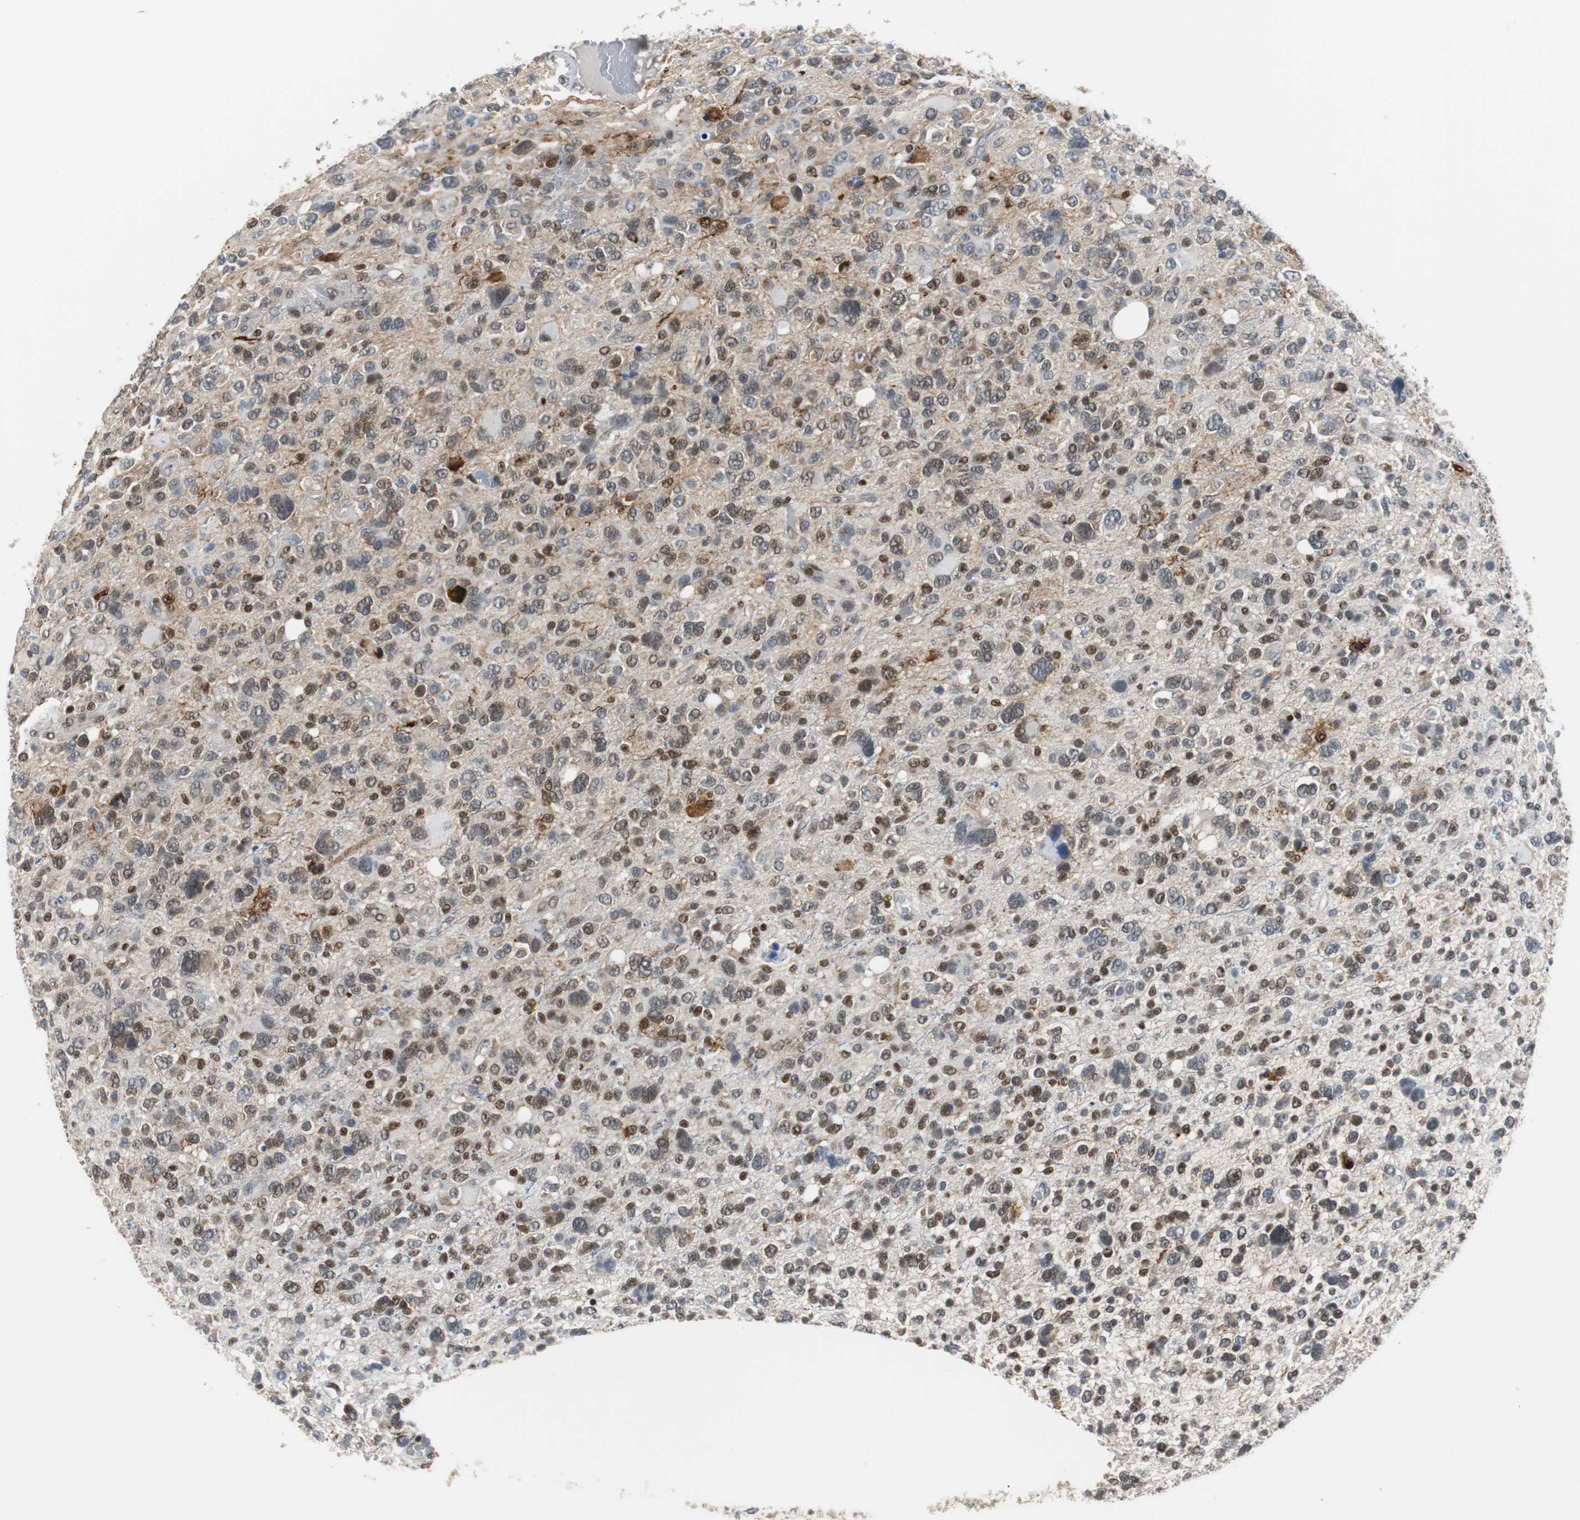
{"staining": {"intensity": "moderate", "quantity": "25%-75%", "location": "cytoplasmic/membranous,nuclear"}, "tissue": "glioma", "cell_type": "Tumor cells", "image_type": "cancer", "snomed": [{"axis": "morphology", "description": "Glioma, malignant, High grade"}, {"axis": "topography", "description": "Brain"}], "caption": "A high-resolution histopathology image shows immunohistochemistry staining of glioma, which shows moderate cytoplasmic/membranous and nuclear expression in about 25%-75% of tumor cells.", "gene": "SIRT1", "patient": {"sex": "male", "age": 48}}